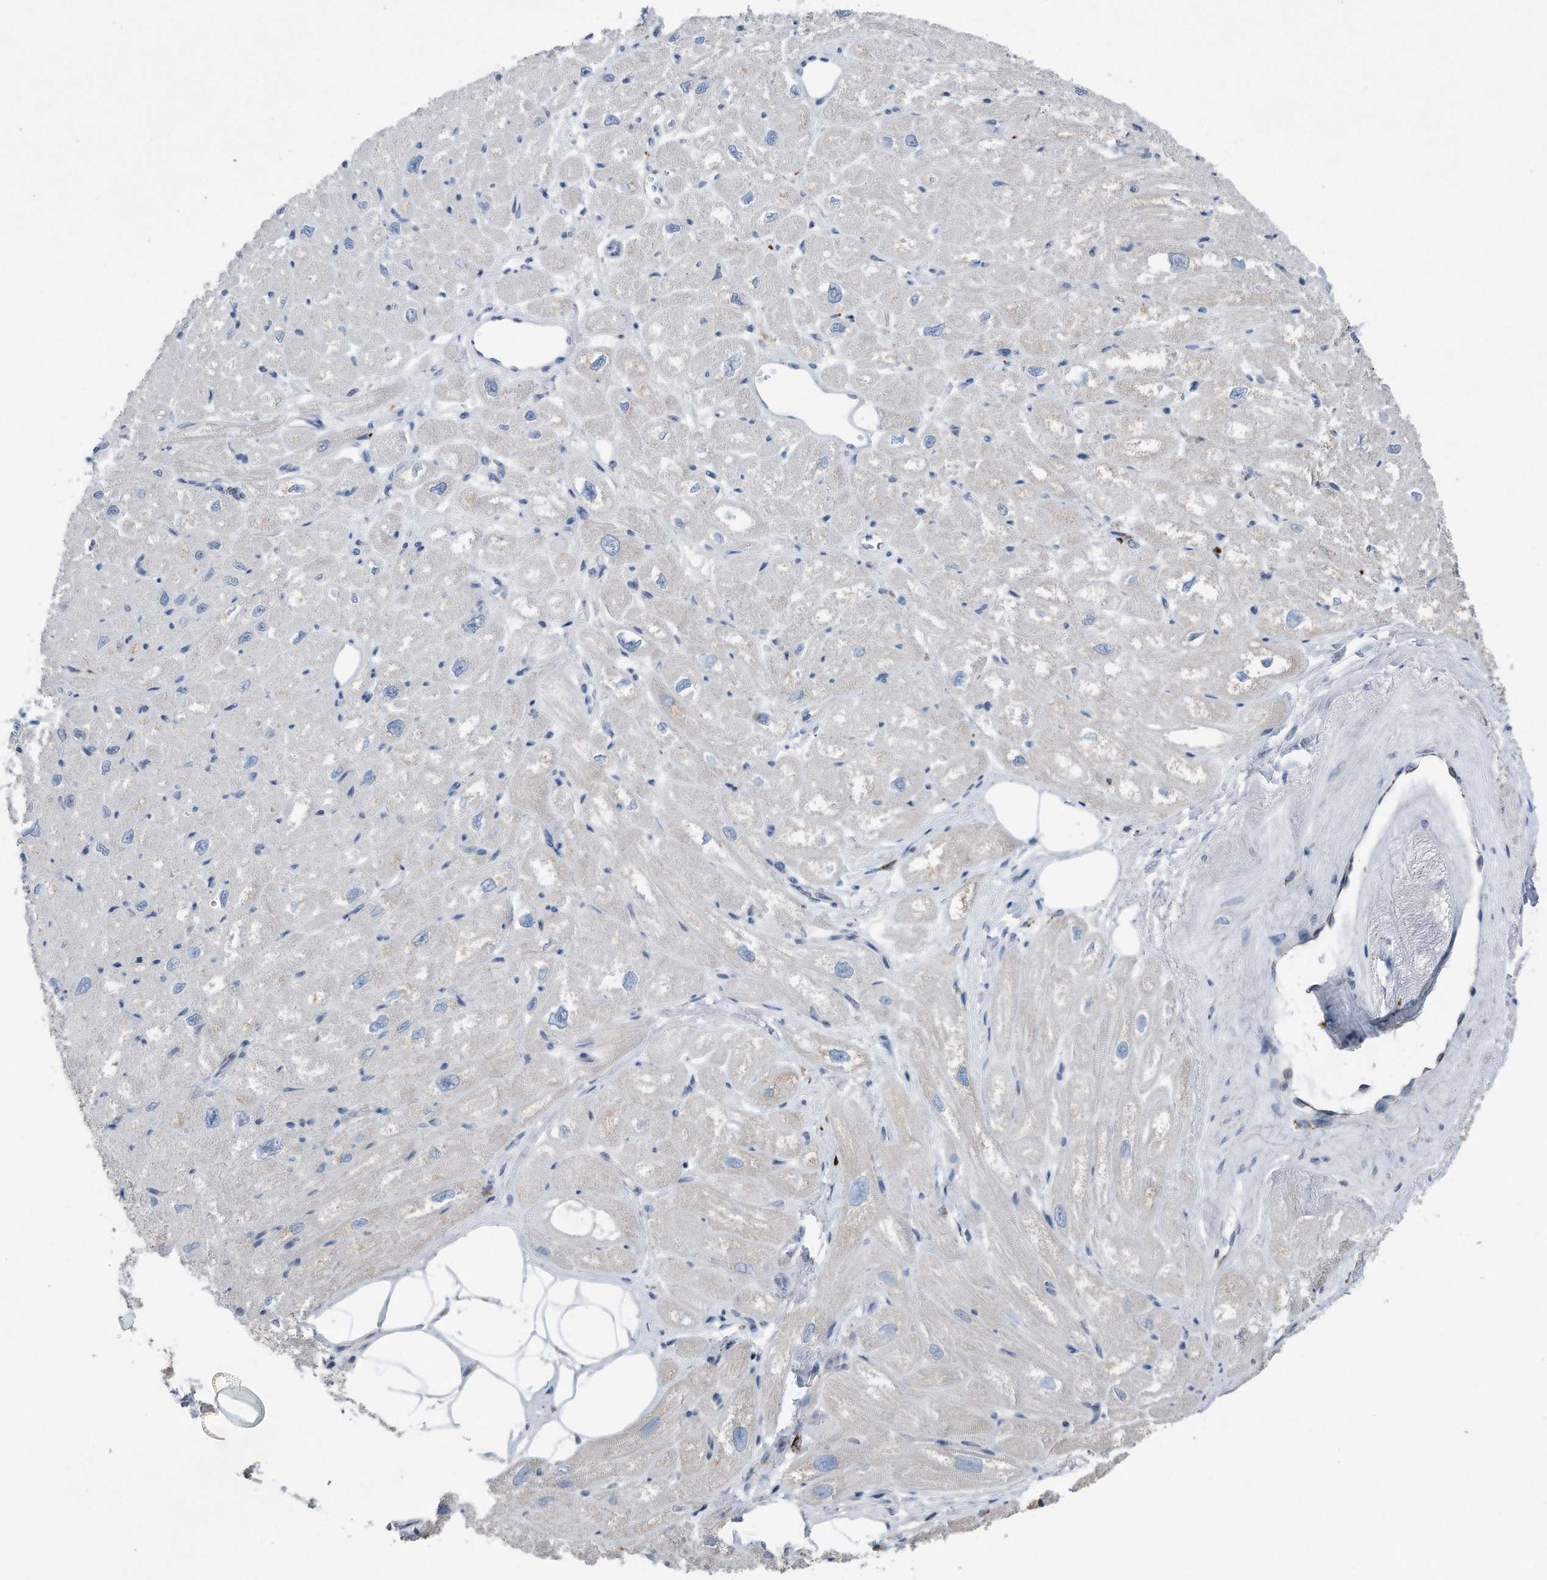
{"staining": {"intensity": "weak", "quantity": "<25%", "location": "cytoplasmic/membranous"}, "tissue": "heart muscle", "cell_type": "Cardiomyocytes", "image_type": "normal", "snomed": [{"axis": "morphology", "description": "Normal tissue, NOS"}, {"axis": "topography", "description": "Heart"}], "caption": "High power microscopy photomicrograph of an immunohistochemistry (IHC) micrograph of unremarkable heart muscle, revealing no significant expression in cardiomyocytes.", "gene": "ZNF772", "patient": {"sex": "male", "age": 50}}